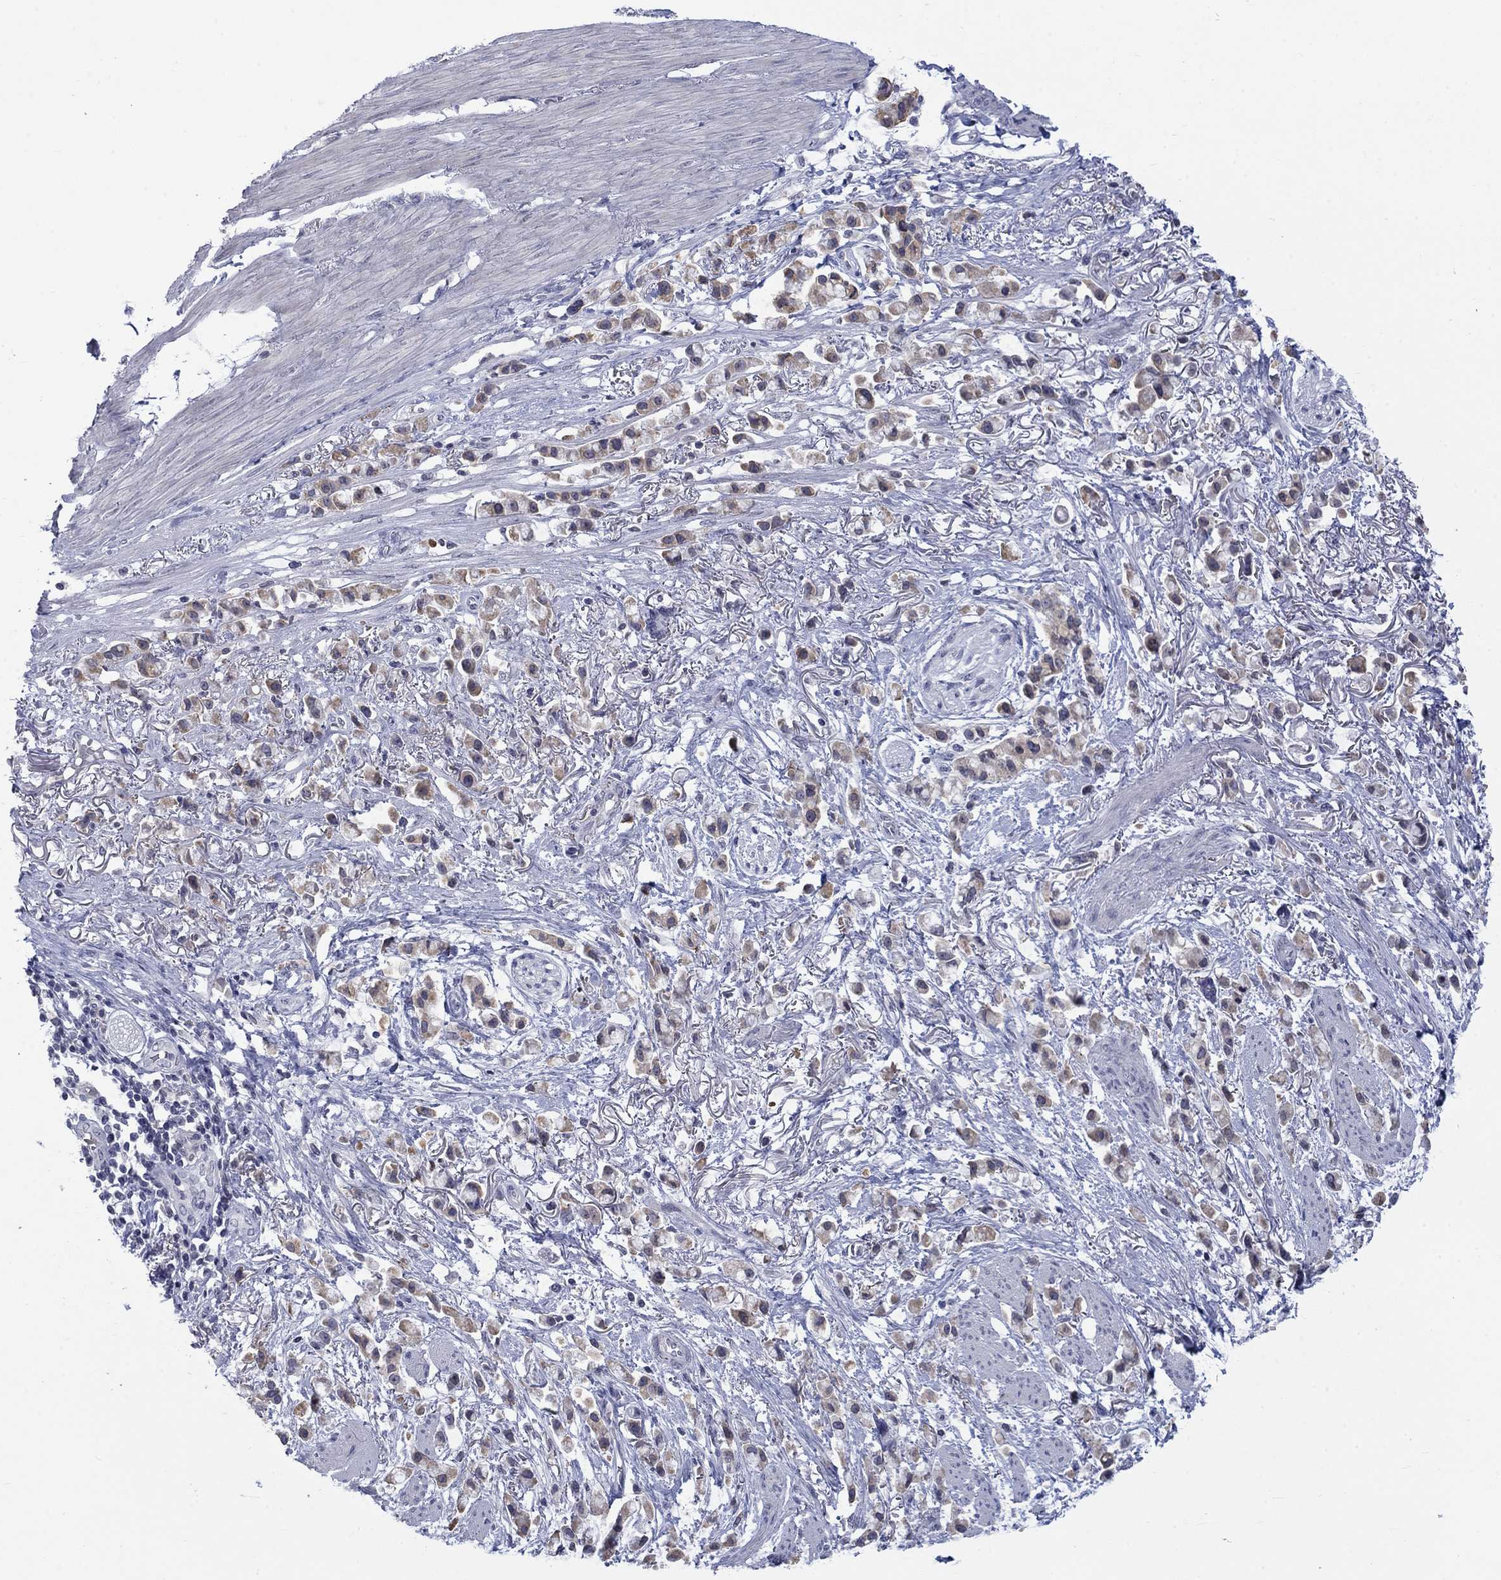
{"staining": {"intensity": "weak", "quantity": "25%-75%", "location": "cytoplasmic/membranous"}, "tissue": "stomach cancer", "cell_type": "Tumor cells", "image_type": "cancer", "snomed": [{"axis": "morphology", "description": "Adenocarcinoma, NOS"}, {"axis": "topography", "description": "Stomach"}], "caption": "Tumor cells reveal low levels of weak cytoplasmic/membranous expression in about 25%-75% of cells in human adenocarcinoma (stomach).", "gene": "NSMF", "patient": {"sex": "female", "age": 81}}